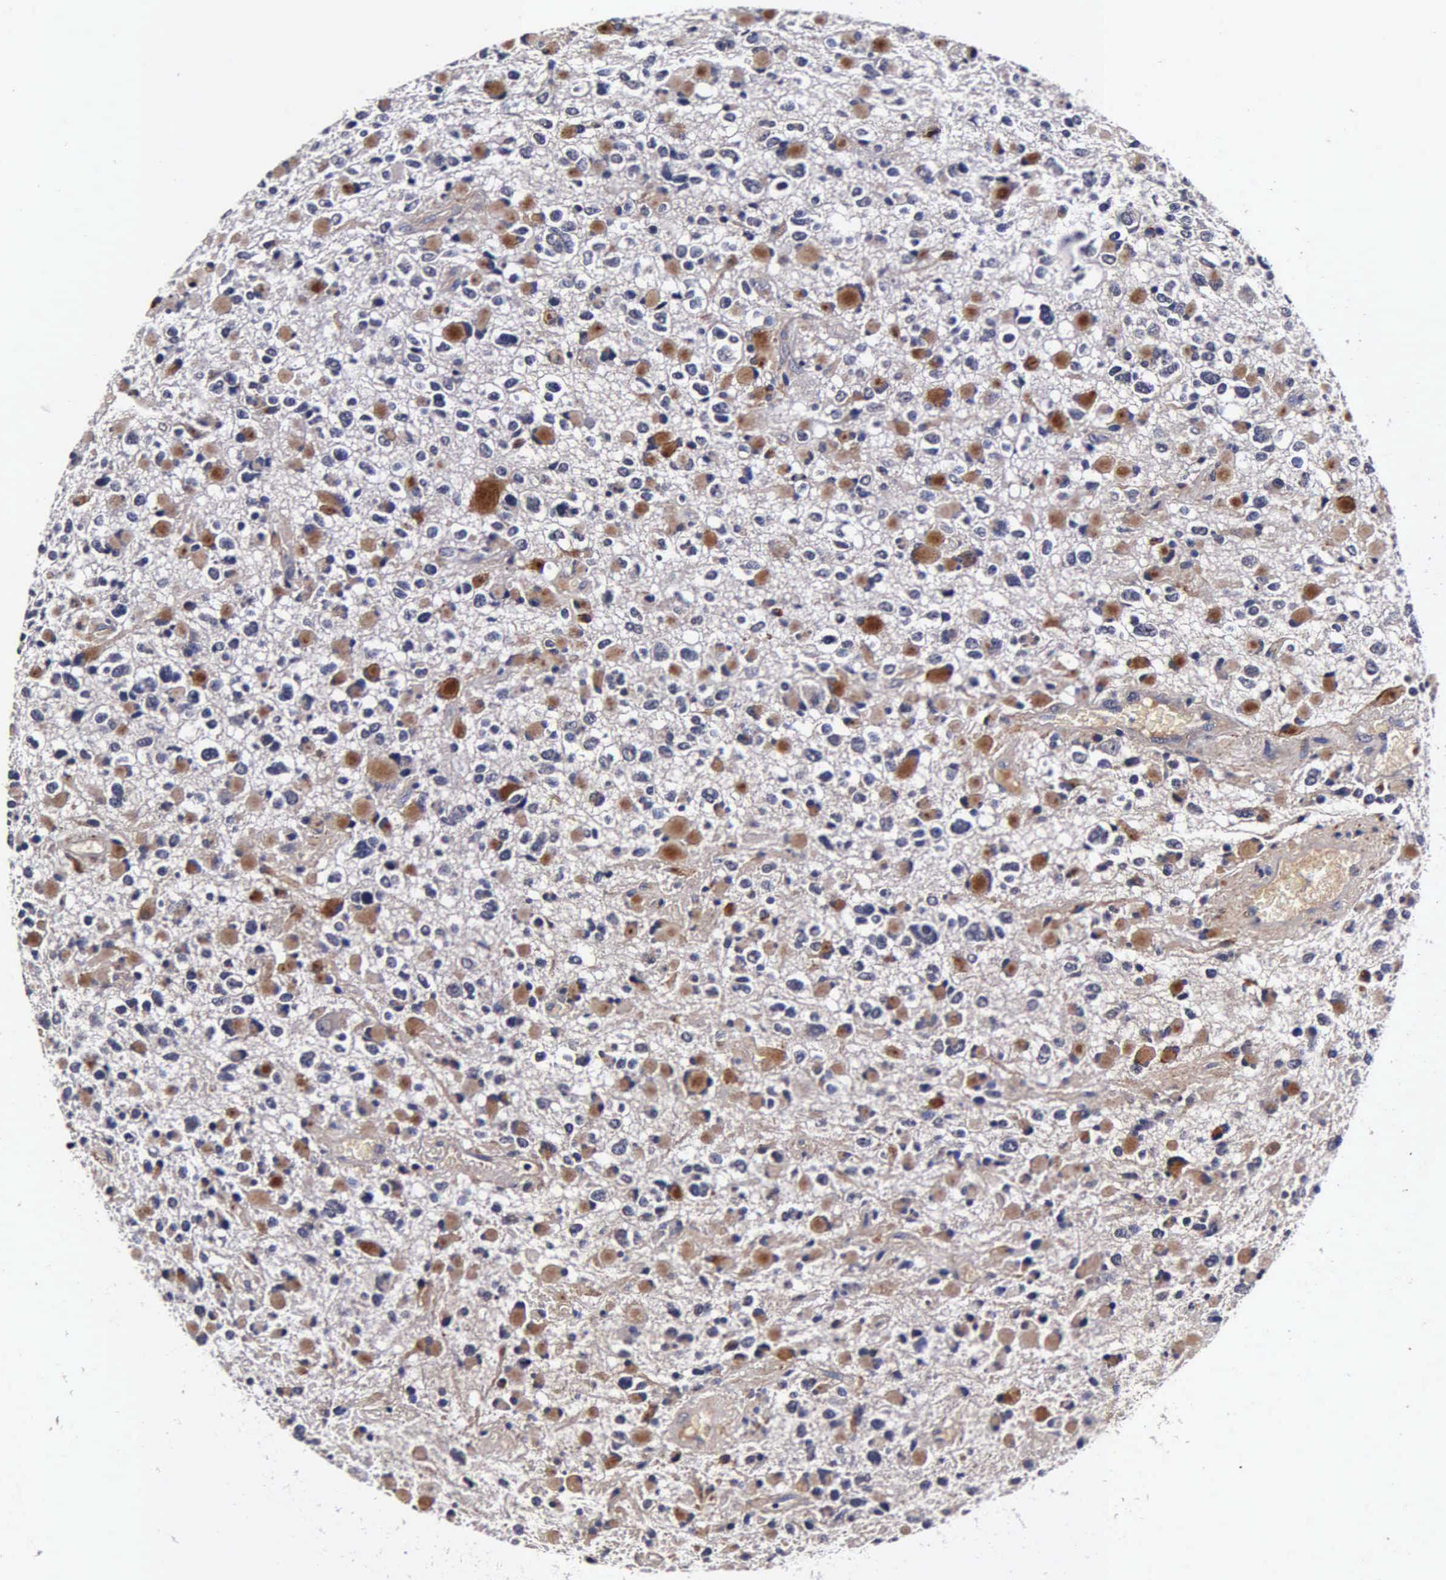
{"staining": {"intensity": "strong", "quantity": "25%-75%", "location": "cytoplasmic/membranous"}, "tissue": "glioma", "cell_type": "Tumor cells", "image_type": "cancer", "snomed": [{"axis": "morphology", "description": "Glioma, malignant, High grade"}, {"axis": "topography", "description": "Brain"}], "caption": "Protein analysis of high-grade glioma (malignant) tissue exhibits strong cytoplasmic/membranous expression in about 25%-75% of tumor cells.", "gene": "CST3", "patient": {"sex": "female", "age": 37}}